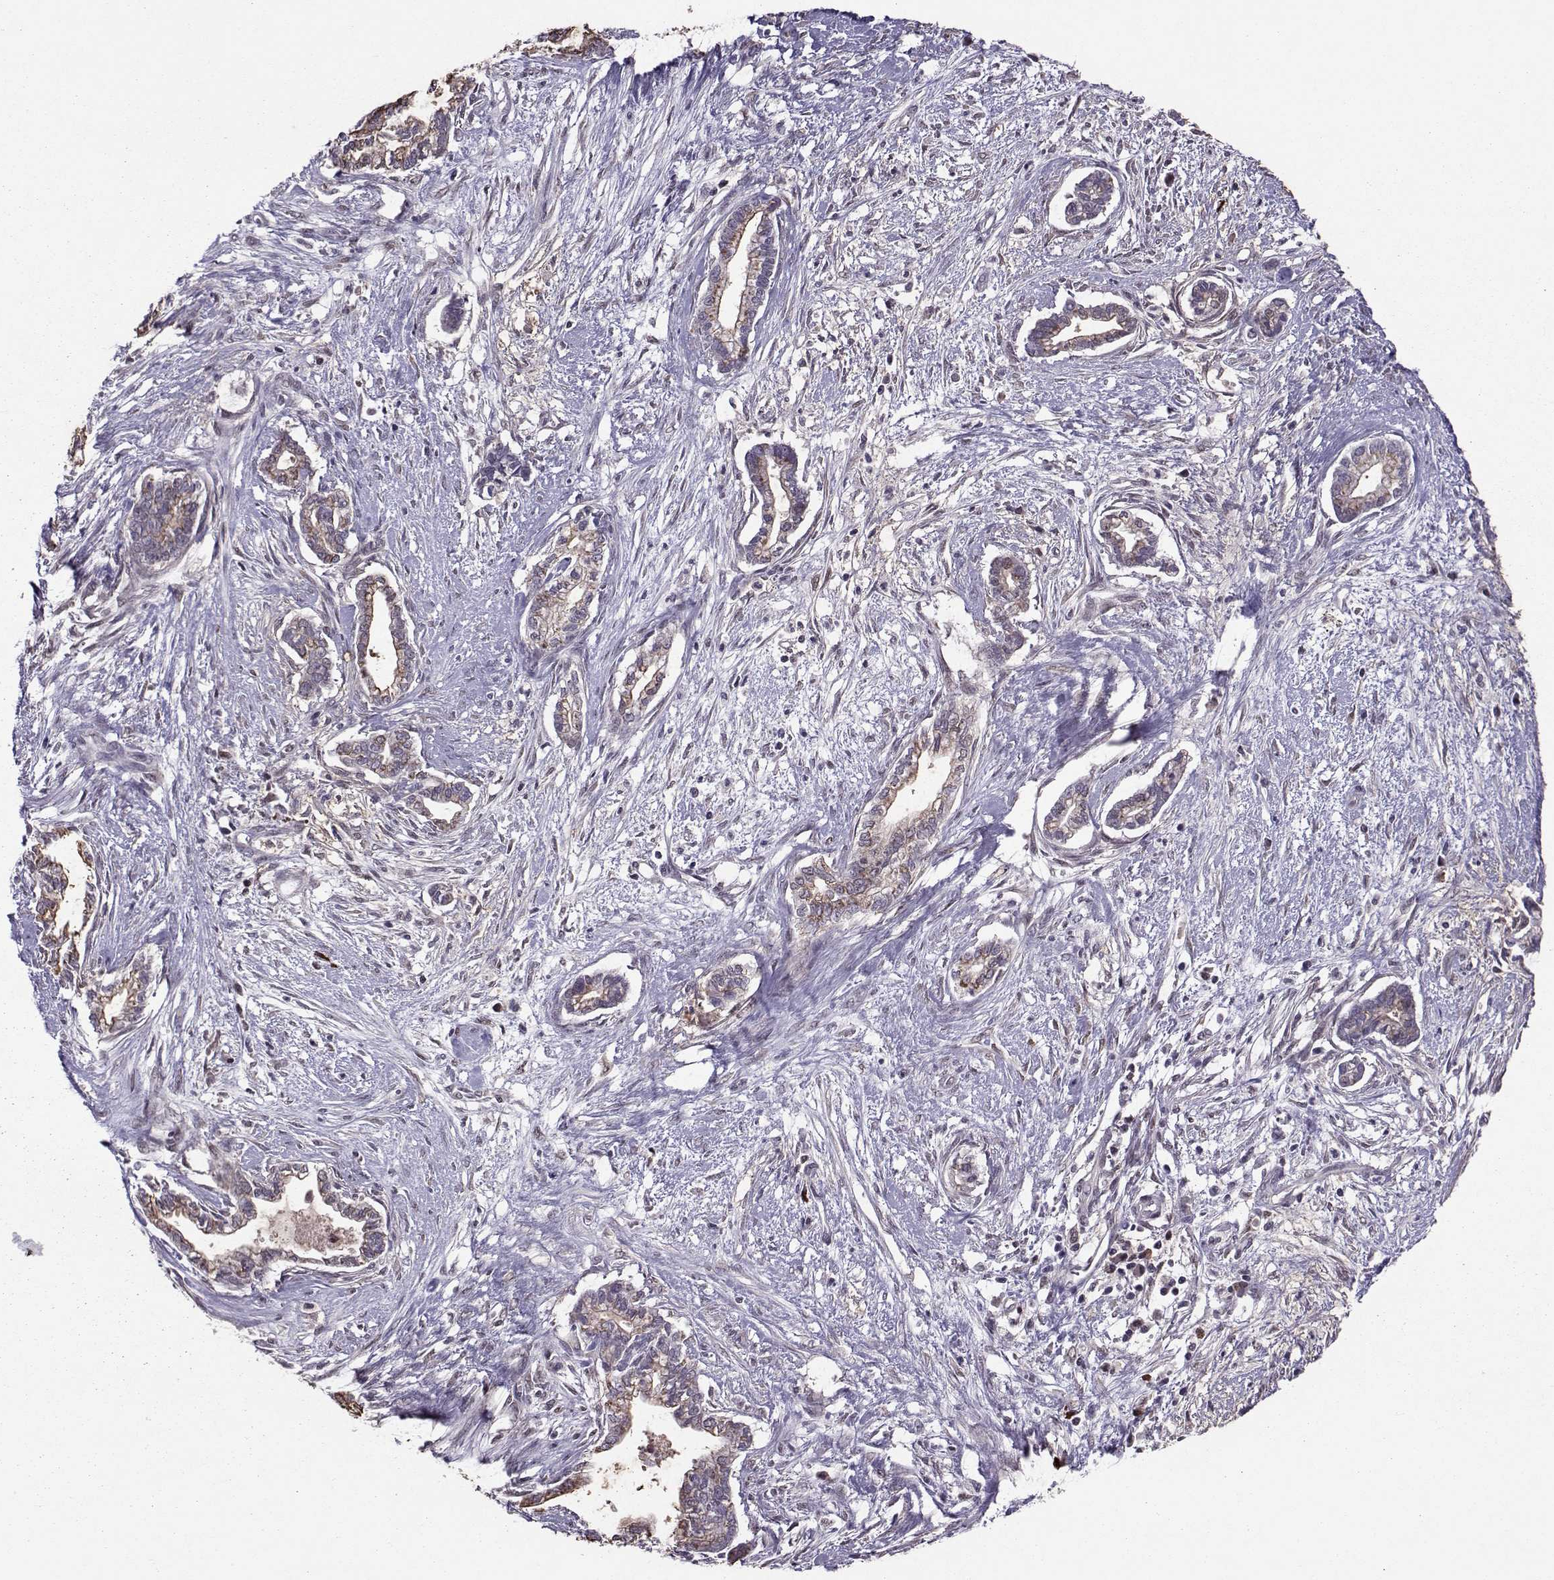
{"staining": {"intensity": "moderate", "quantity": "25%-75%", "location": "cytoplasmic/membranous"}, "tissue": "cervical cancer", "cell_type": "Tumor cells", "image_type": "cancer", "snomed": [{"axis": "morphology", "description": "Adenocarcinoma, NOS"}, {"axis": "topography", "description": "Cervix"}], "caption": "Adenocarcinoma (cervical) stained with a protein marker displays moderate staining in tumor cells.", "gene": "CDK4", "patient": {"sex": "female", "age": 62}}